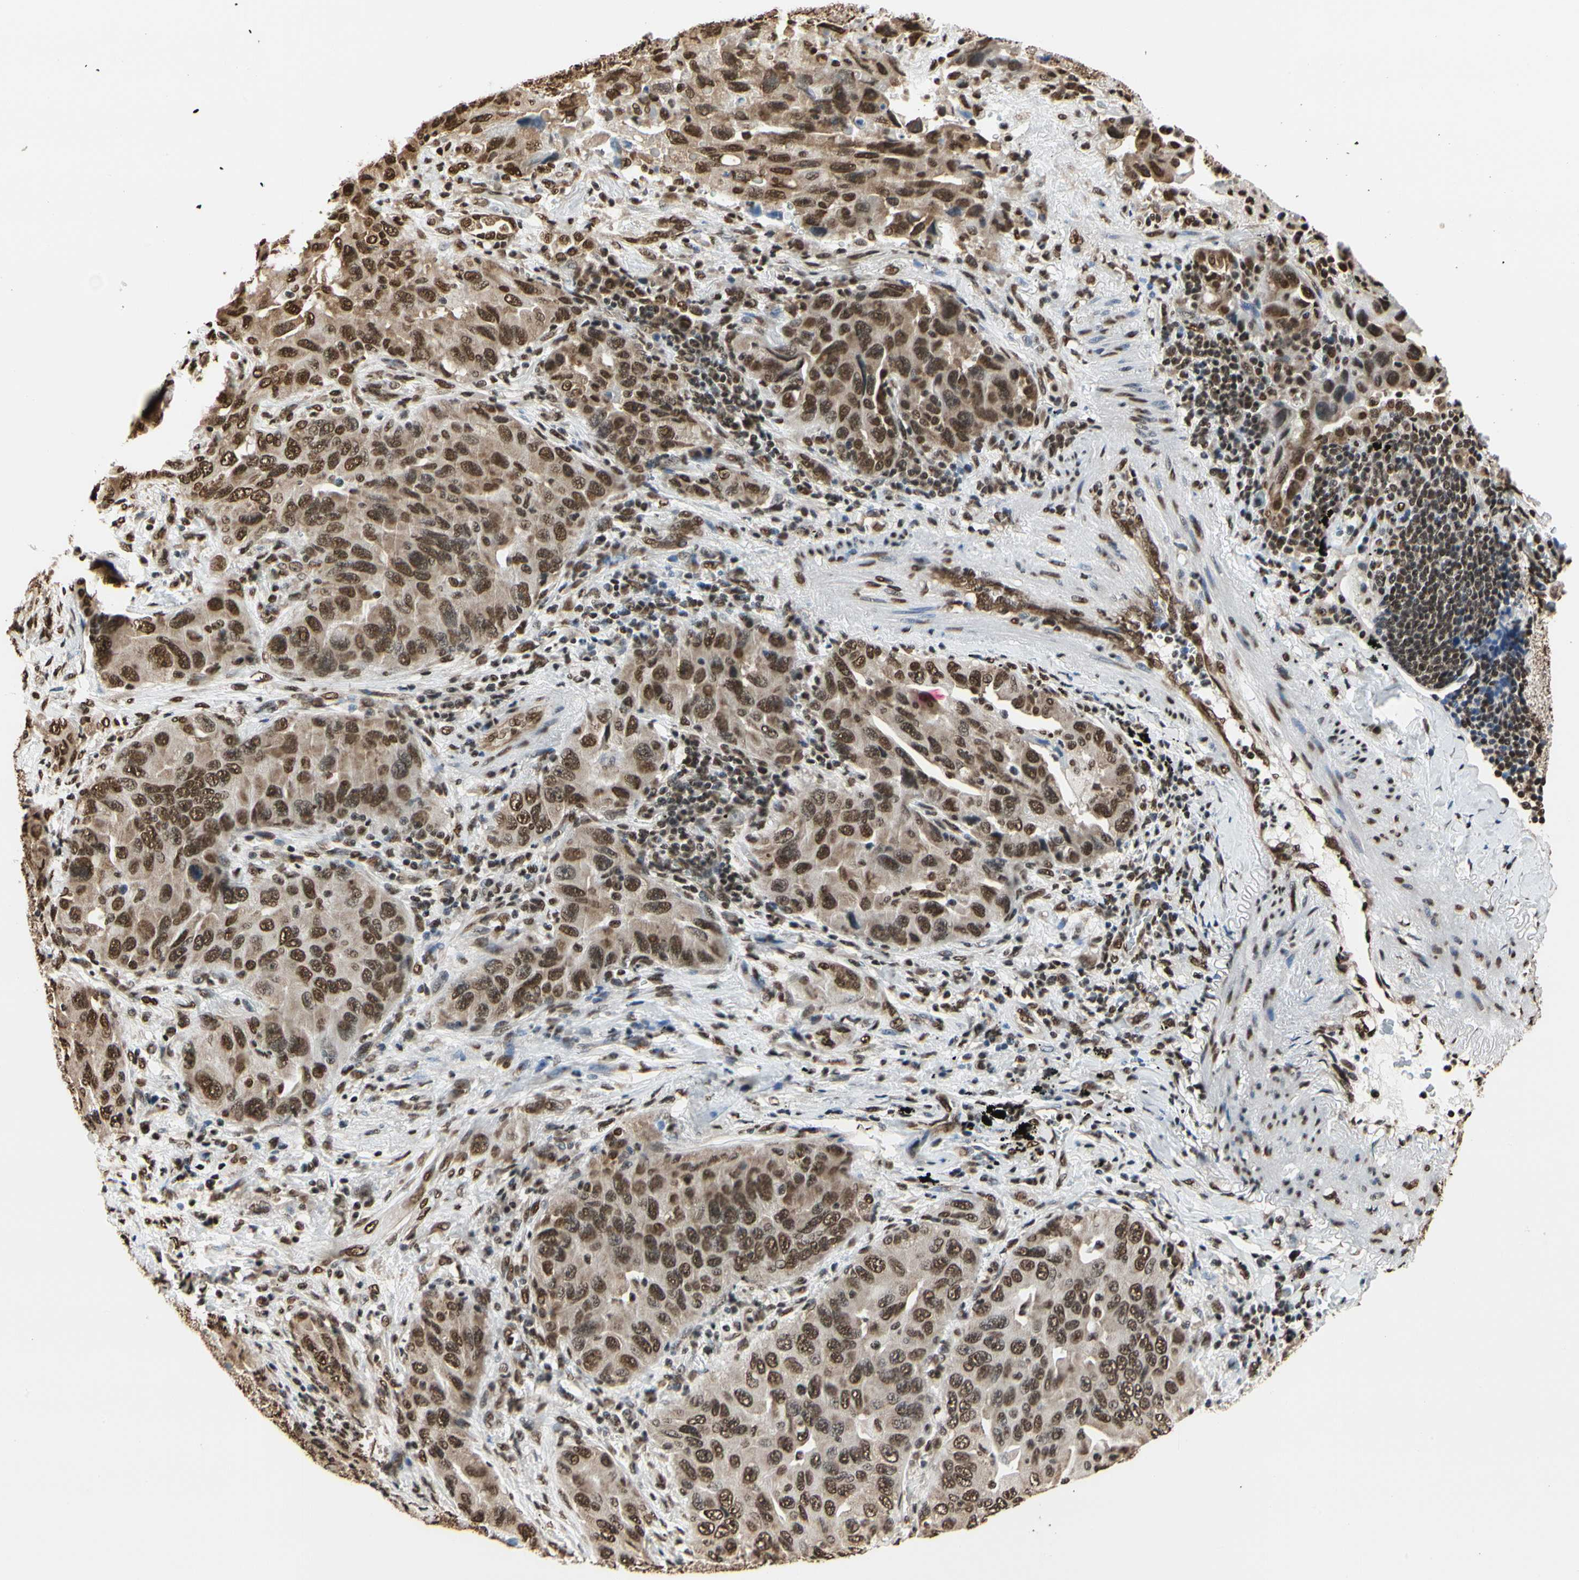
{"staining": {"intensity": "strong", "quantity": ">75%", "location": "cytoplasmic/membranous,nuclear"}, "tissue": "lung cancer", "cell_type": "Tumor cells", "image_type": "cancer", "snomed": [{"axis": "morphology", "description": "Adenocarcinoma, NOS"}, {"axis": "topography", "description": "Lung"}], "caption": "Brown immunohistochemical staining in human lung cancer (adenocarcinoma) demonstrates strong cytoplasmic/membranous and nuclear staining in approximately >75% of tumor cells.", "gene": "HNRNPK", "patient": {"sex": "female", "age": 65}}